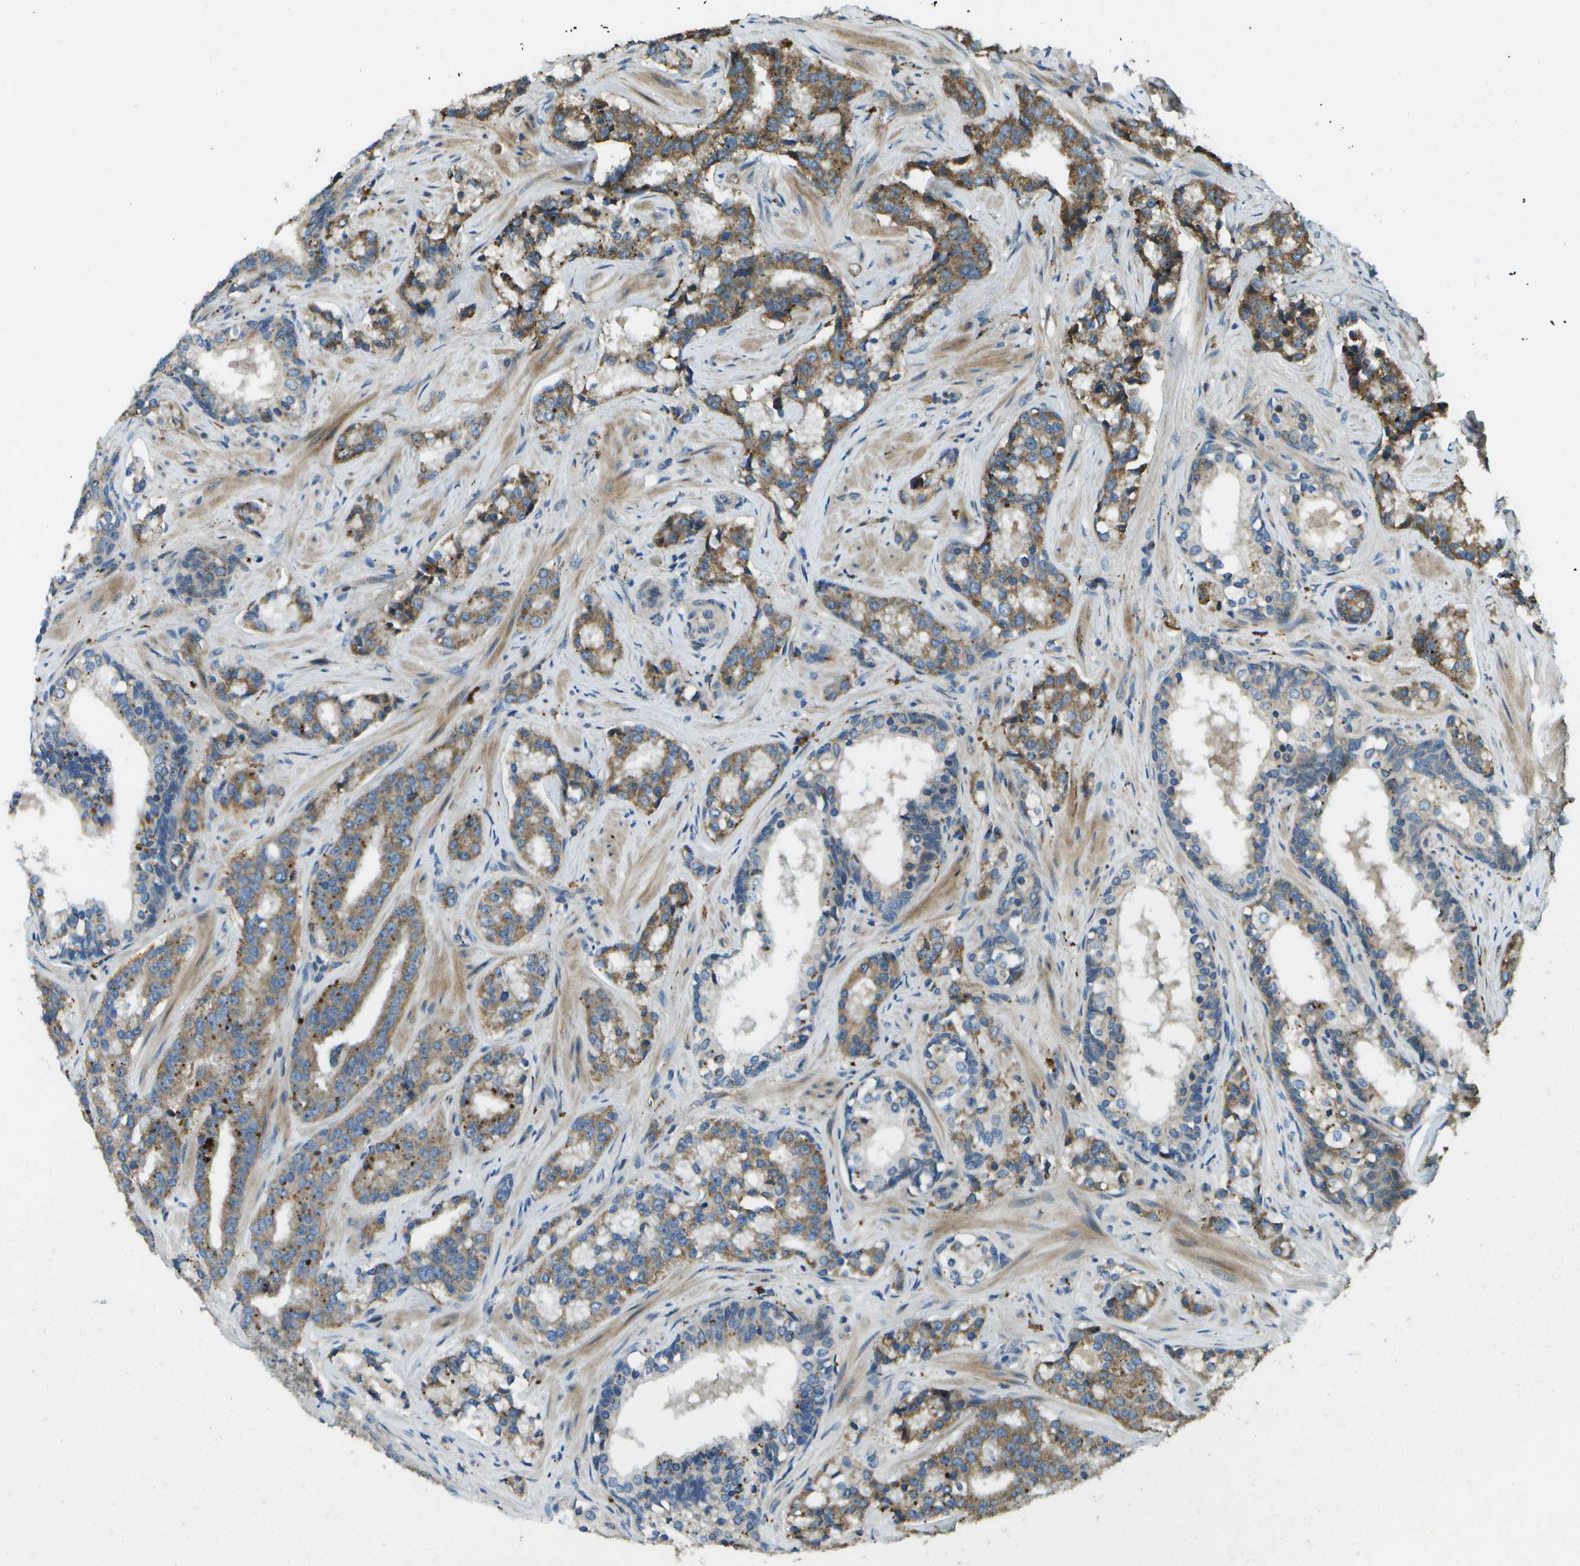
{"staining": {"intensity": "moderate", "quantity": ">75%", "location": "cytoplasmic/membranous"}, "tissue": "prostate cancer", "cell_type": "Tumor cells", "image_type": "cancer", "snomed": [{"axis": "morphology", "description": "Adenocarcinoma, High grade"}, {"axis": "topography", "description": "Prostate"}], "caption": "DAB (3,3'-diaminobenzidine) immunohistochemical staining of human prostate high-grade adenocarcinoma displays moderate cytoplasmic/membranous protein staining in about >75% of tumor cells.", "gene": "PXYLP1", "patient": {"sex": "male", "age": 60}}